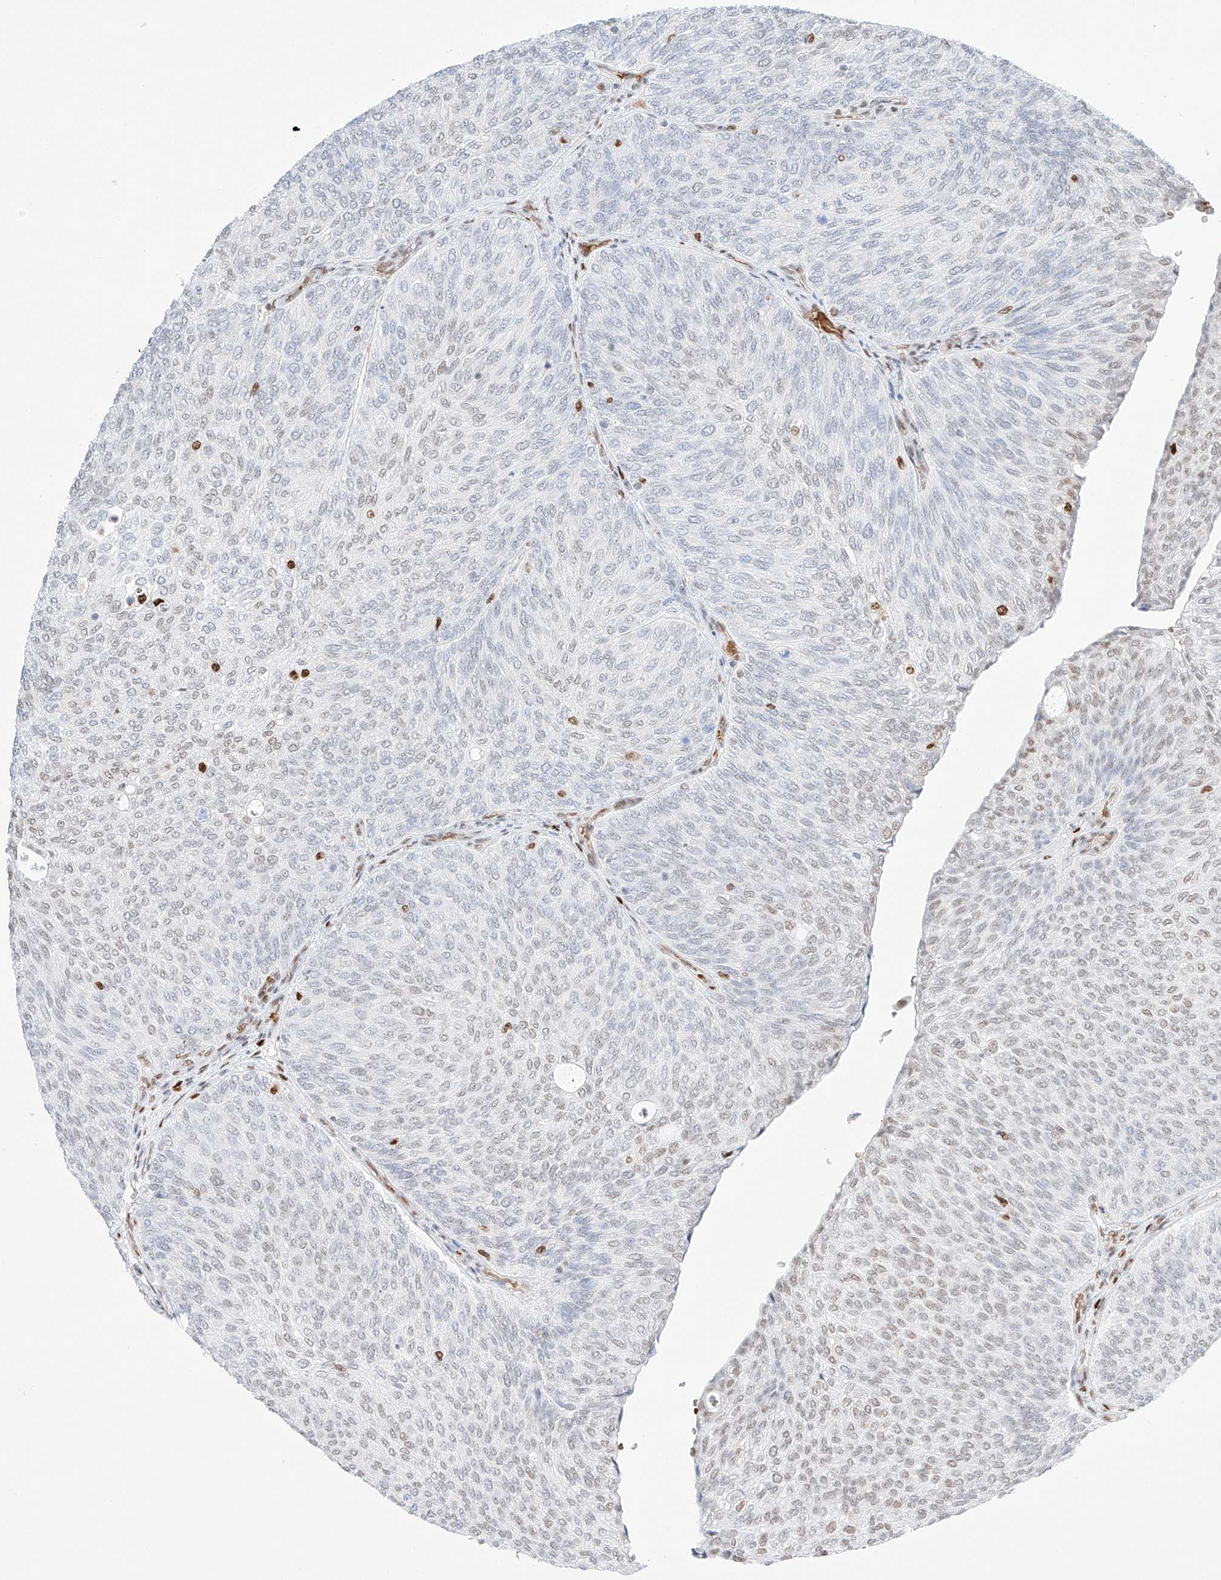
{"staining": {"intensity": "negative", "quantity": "none", "location": "none"}, "tissue": "urothelial cancer", "cell_type": "Tumor cells", "image_type": "cancer", "snomed": [{"axis": "morphology", "description": "Urothelial carcinoma, Low grade"}, {"axis": "topography", "description": "Urinary bladder"}], "caption": "Urothelial carcinoma (low-grade) was stained to show a protein in brown. There is no significant staining in tumor cells.", "gene": "APIP", "patient": {"sex": "female", "age": 79}}